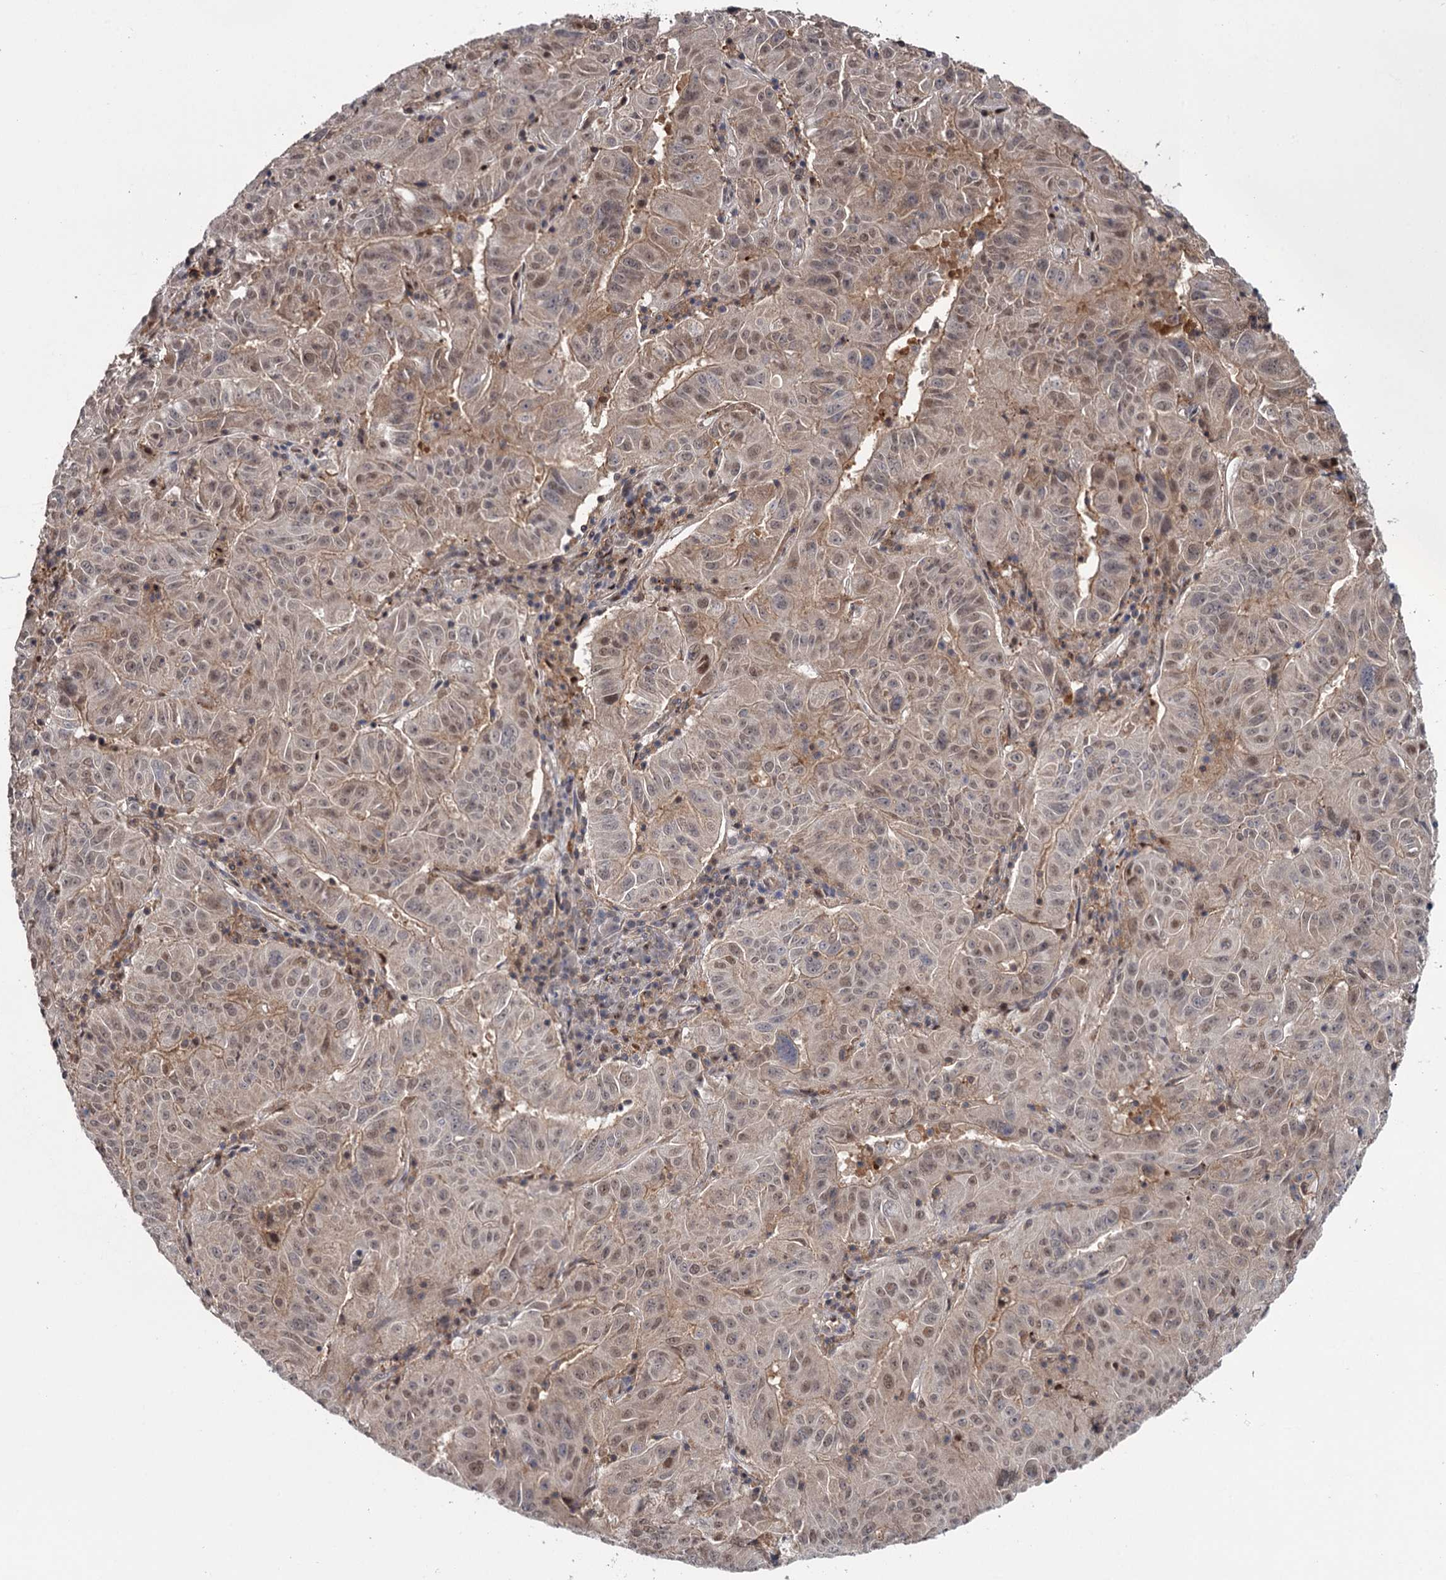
{"staining": {"intensity": "weak", "quantity": "25%-75%", "location": "cytoplasmic/membranous,nuclear"}, "tissue": "pancreatic cancer", "cell_type": "Tumor cells", "image_type": "cancer", "snomed": [{"axis": "morphology", "description": "Adenocarcinoma, NOS"}, {"axis": "topography", "description": "Pancreas"}], "caption": "Tumor cells reveal low levels of weak cytoplasmic/membranous and nuclear expression in about 25%-75% of cells in human pancreatic adenocarcinoma. (DAB (3,3'-diaminobenzidine) IHC with brightfield microscopy, high magnification).", "gene": "GTSF1", "patient": {"sex": "male", "age": 63}}